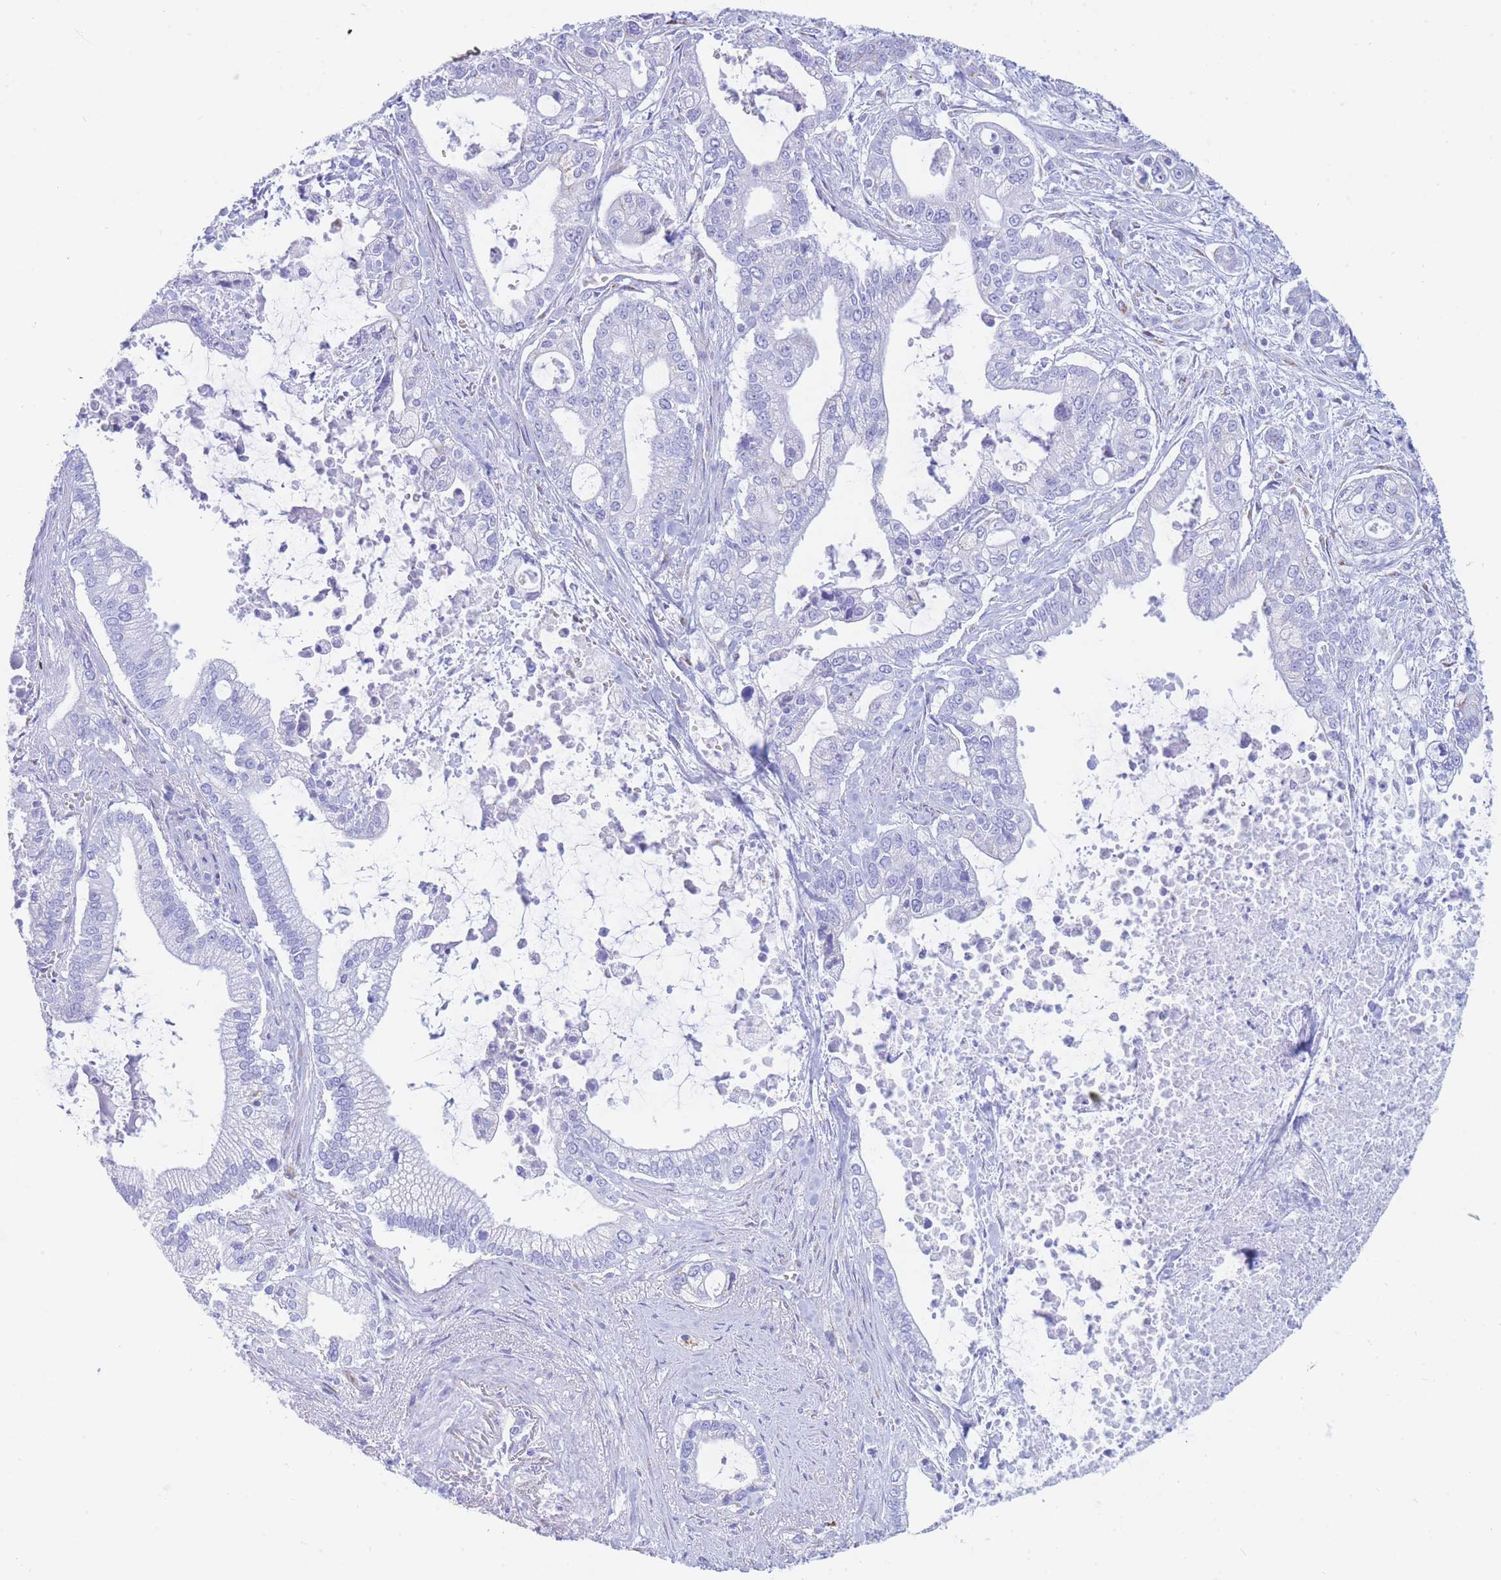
{"staining": {"intensity": "negative", "quantity": "none", "location": "none"}, "tissue": "pancreatic cancer", "cell_type": "Tumor cells", "image_type": "cancer", "snomed": [{"axis": "morphology", "description": "Adenocarcinoma, NOS"}, {"axis": "topography", "description": "Pancreas"}], "caption": "High magnification brightfield microscopy of pancreatic adenocarcinoma stained with DAB (brown) and counterstained with hematoxylin (blue): tumor cells show no significant expression.", "gene": "FAM3C", "patient": {"sex": "male", "age": 69}}